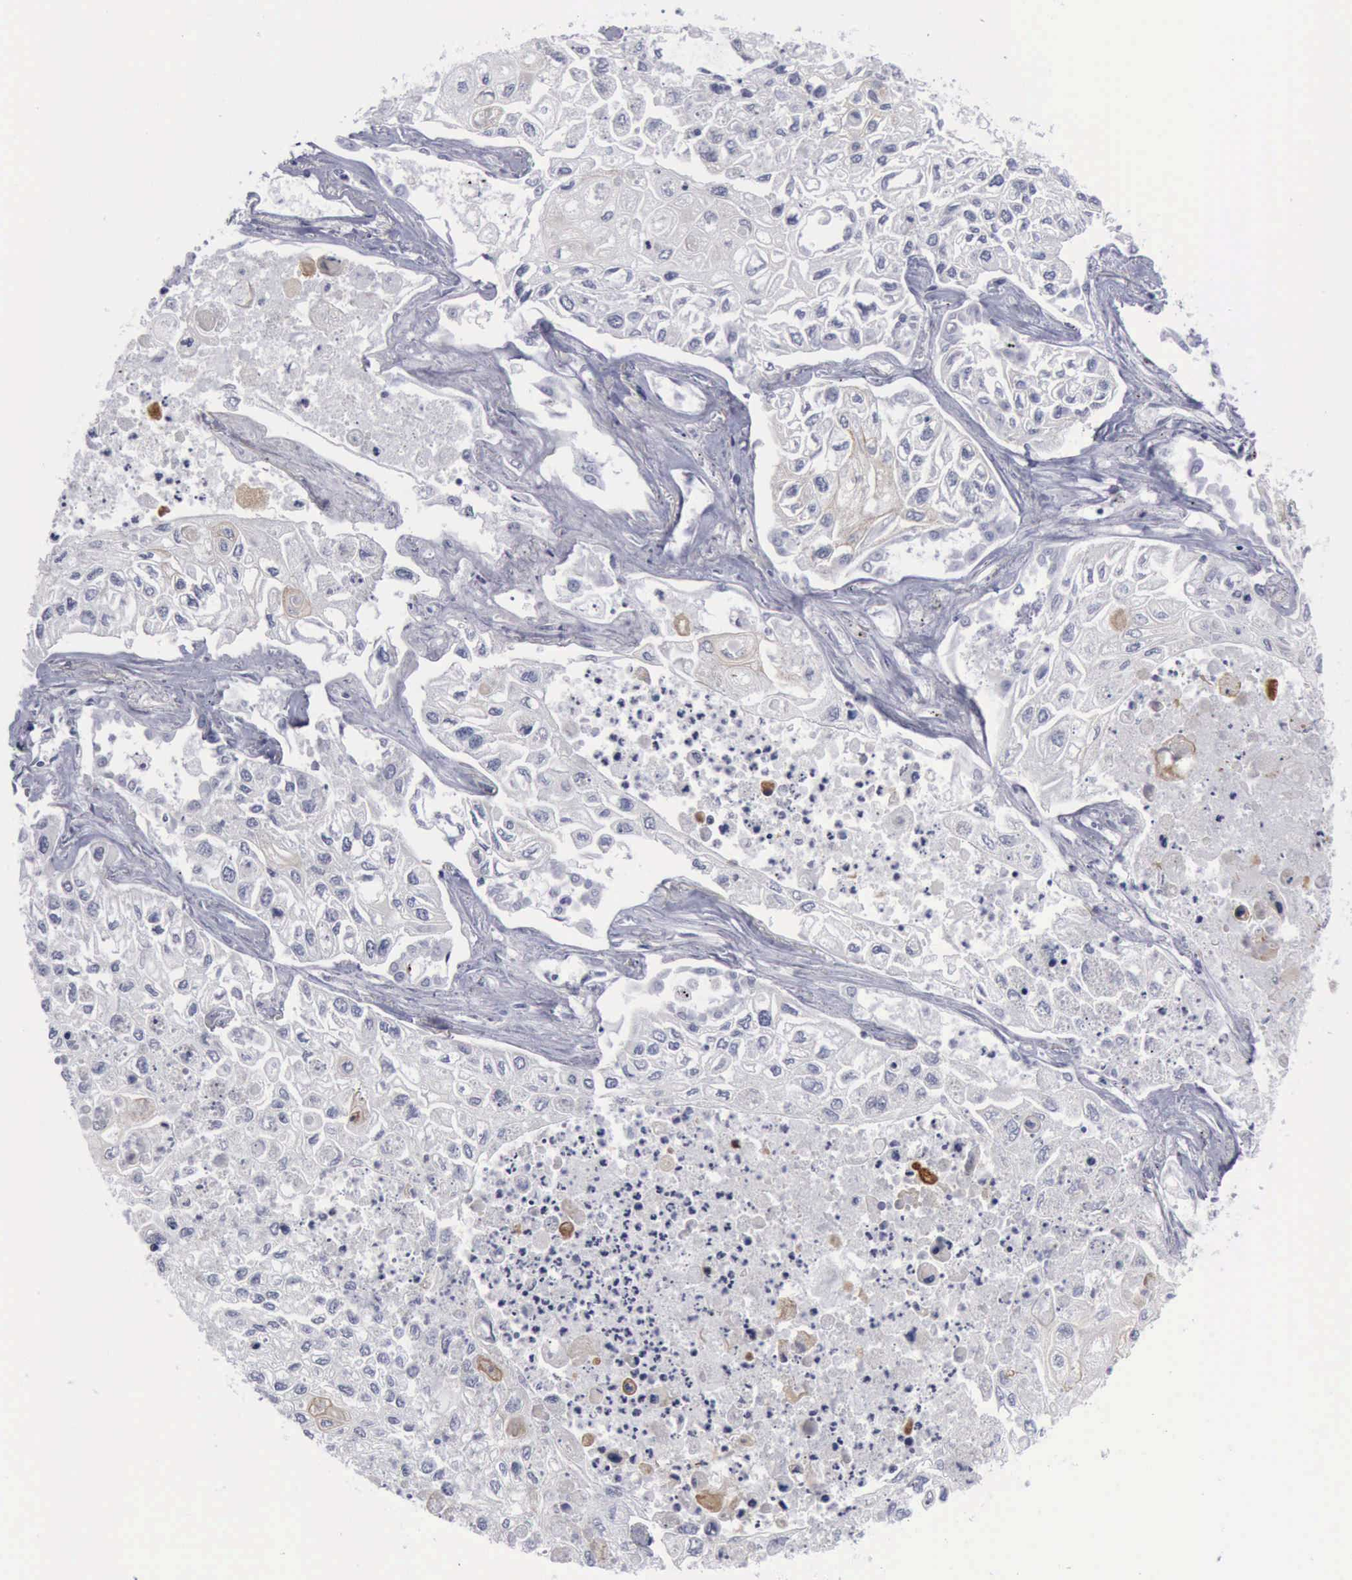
{"staining": {"intensity": "weak", "quantity": "<25%", "location": "cytoplasmic/membranous"}, "tissue": "lung cancer", "cell_type": "Tumor cells", "image_type": "cancer", "snomed": [{"axis": "morphology", "description": "Squamous cell carcinoma, NOS"}, {"axis": "topography", "description": "Lung"}], "caption": "This is an immunohistochemistry (IHC) image of lung squamous cell carcinoma. There is no expression in tumor cells.", "gene": "KRT13", "patient": {"sex": "male", "age": 75}}